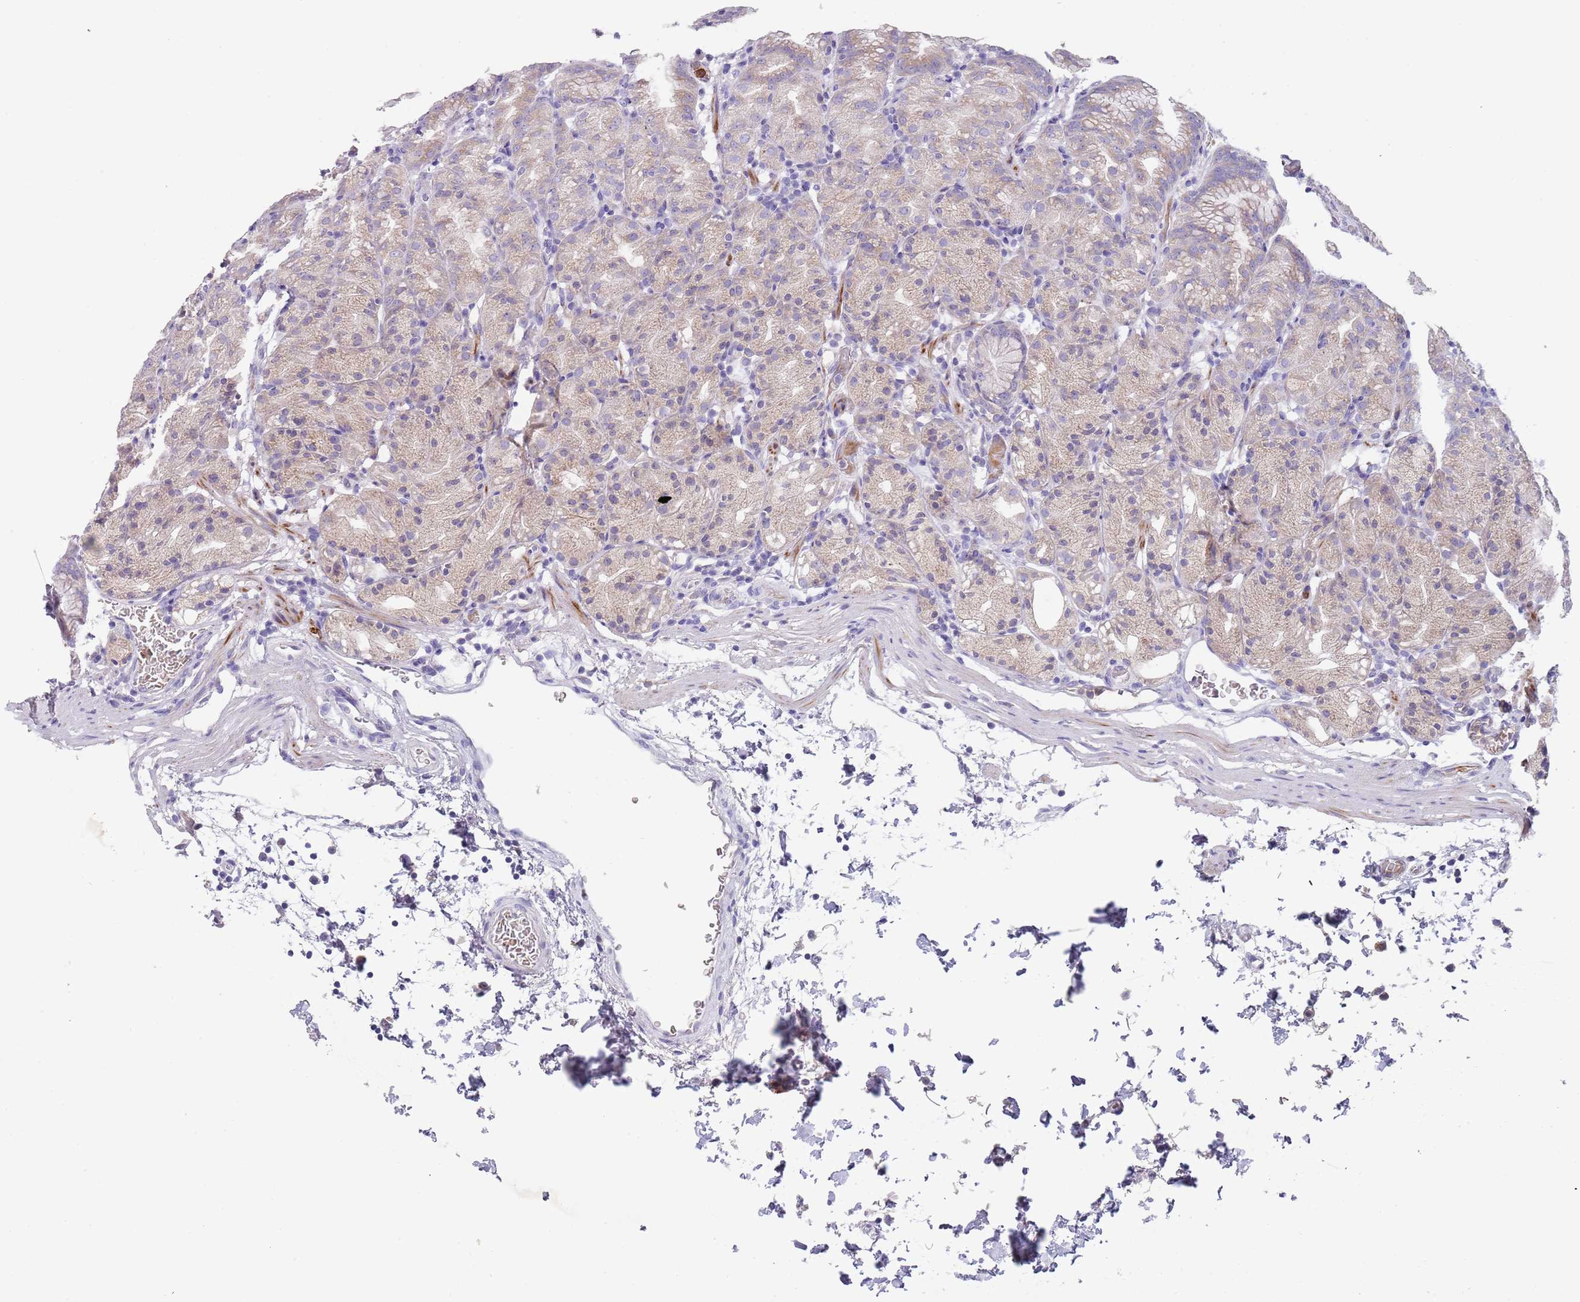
{"staining": {"intensity": "moderate", "quantity": "25%-75%", "location": "cytoplasmic/membranous"}, "tissue": "stomach", "cell_type": "Glandular cells", "image_type": "normal", "snomed": [{"axis": "morphology", "description": "Normal tissue, NOS"}, {"axis": "topography", "description": "Stomach, upper"}], "caption": "Immunohistochemical staining of unremarkable stomach displays 25%-75% levels of moderate cytoplasmic/membranous protein expression in approximately 25%-75% of glandular cells. Nuclei are stained in blue.", "gene": "TMEM251", "patient": {"sex": "male", "age": 48}}